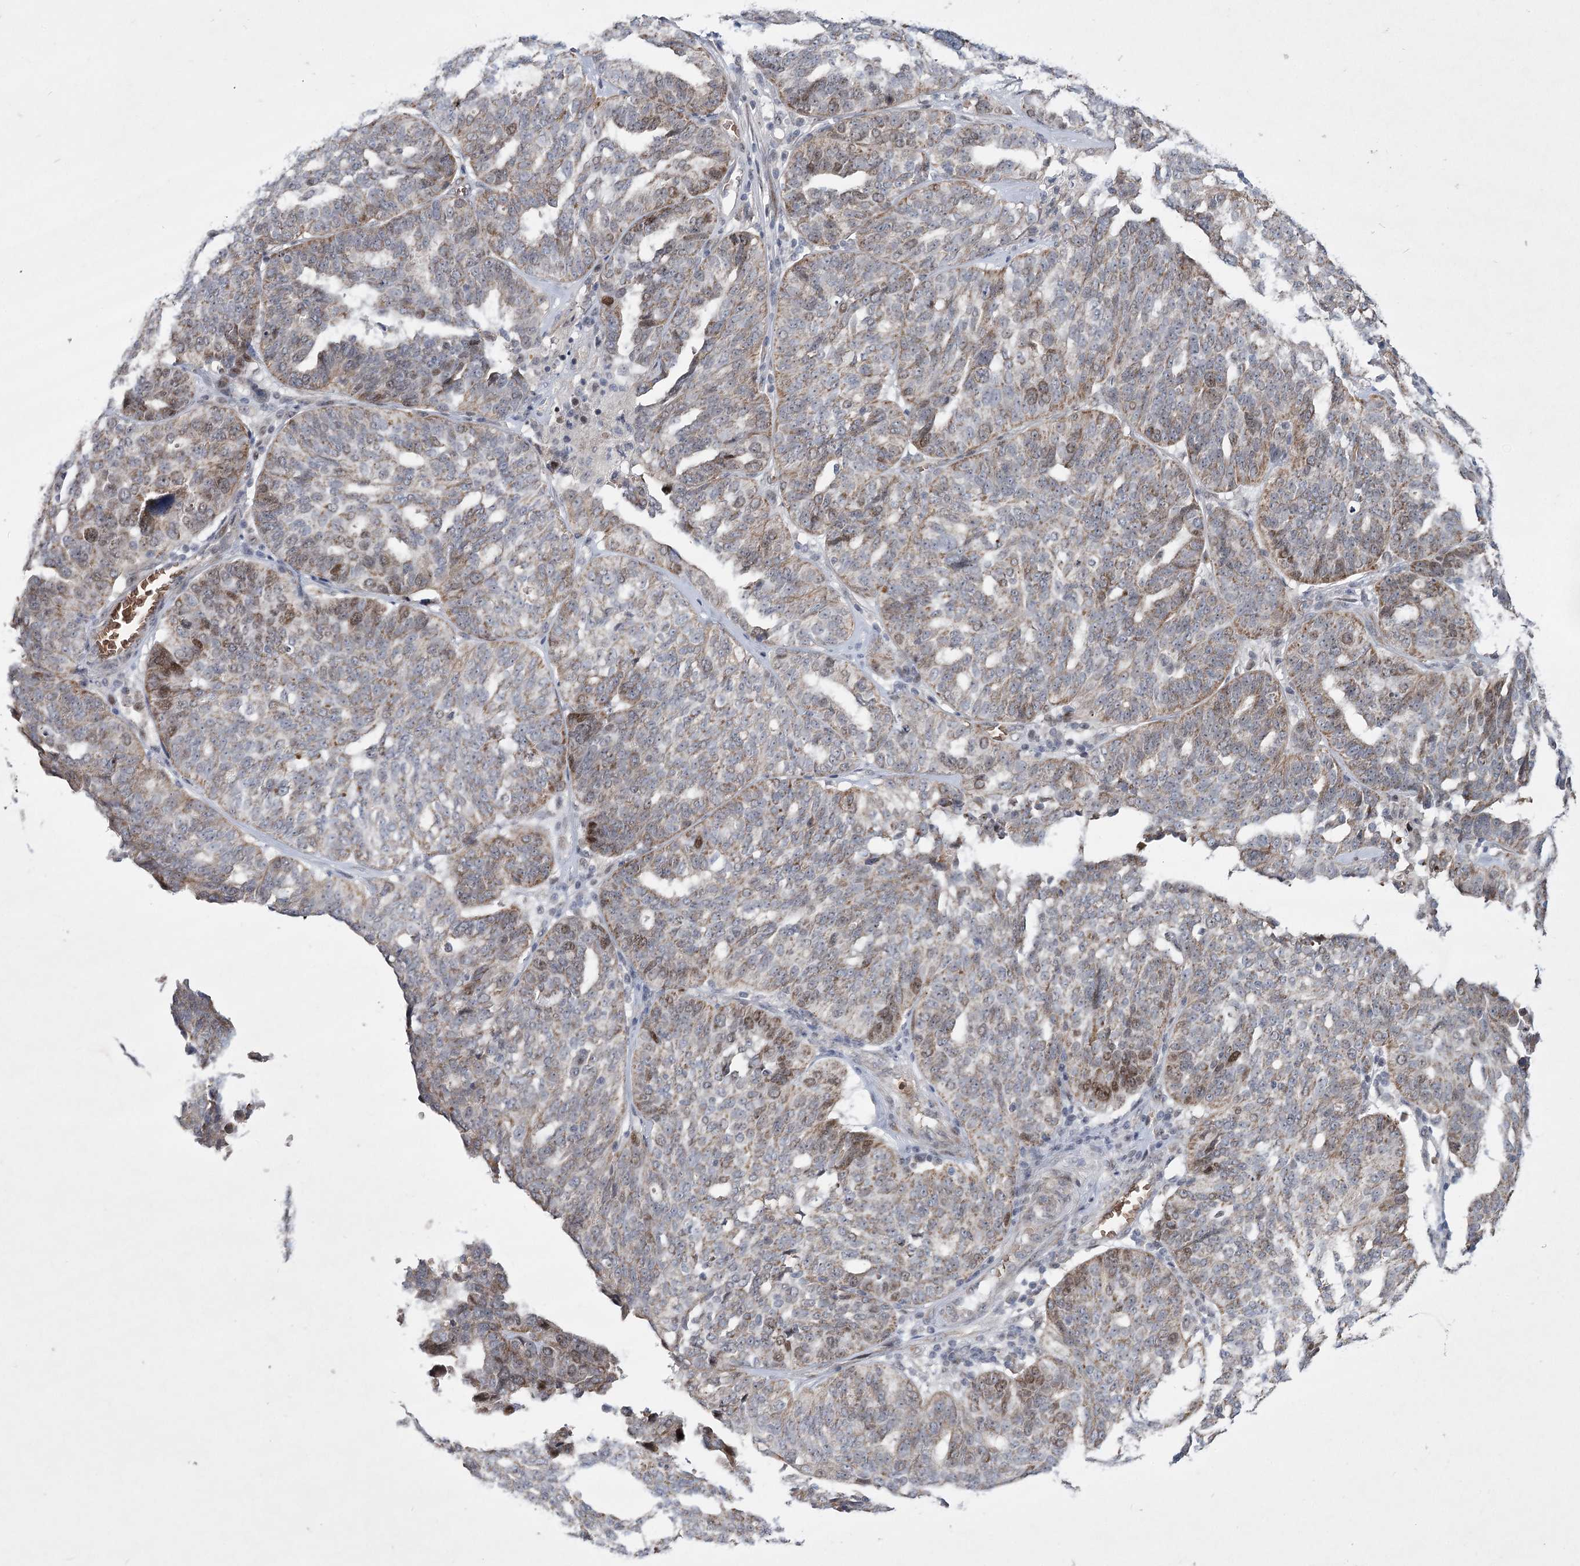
{"staining": {"intensity": "moderate", "quantity": "25%-75%", "location": "cytoplasmic/membranous,nuclear"}, "tissue": "ovarian cancer", "cell_type": "Tumor cells", "image_type": "cancer", "snomed": [{"axis": "morphology", "description": "Cystadenocarcinoma, serous, NOS"}, {"axis": "topography", "description": "Ovary"}], "caption": "The immunohistochemical stain highlights moderate cytoplasmic/membranous and nuclear positivity in tumor cells of ovarian cancer (serous cystadenocarcinoma) tissue. (IHC, brightfield microscopy, high magnification).", "gene": "NSMCE4A", "patient": {"sex": "female", "age": 59}}